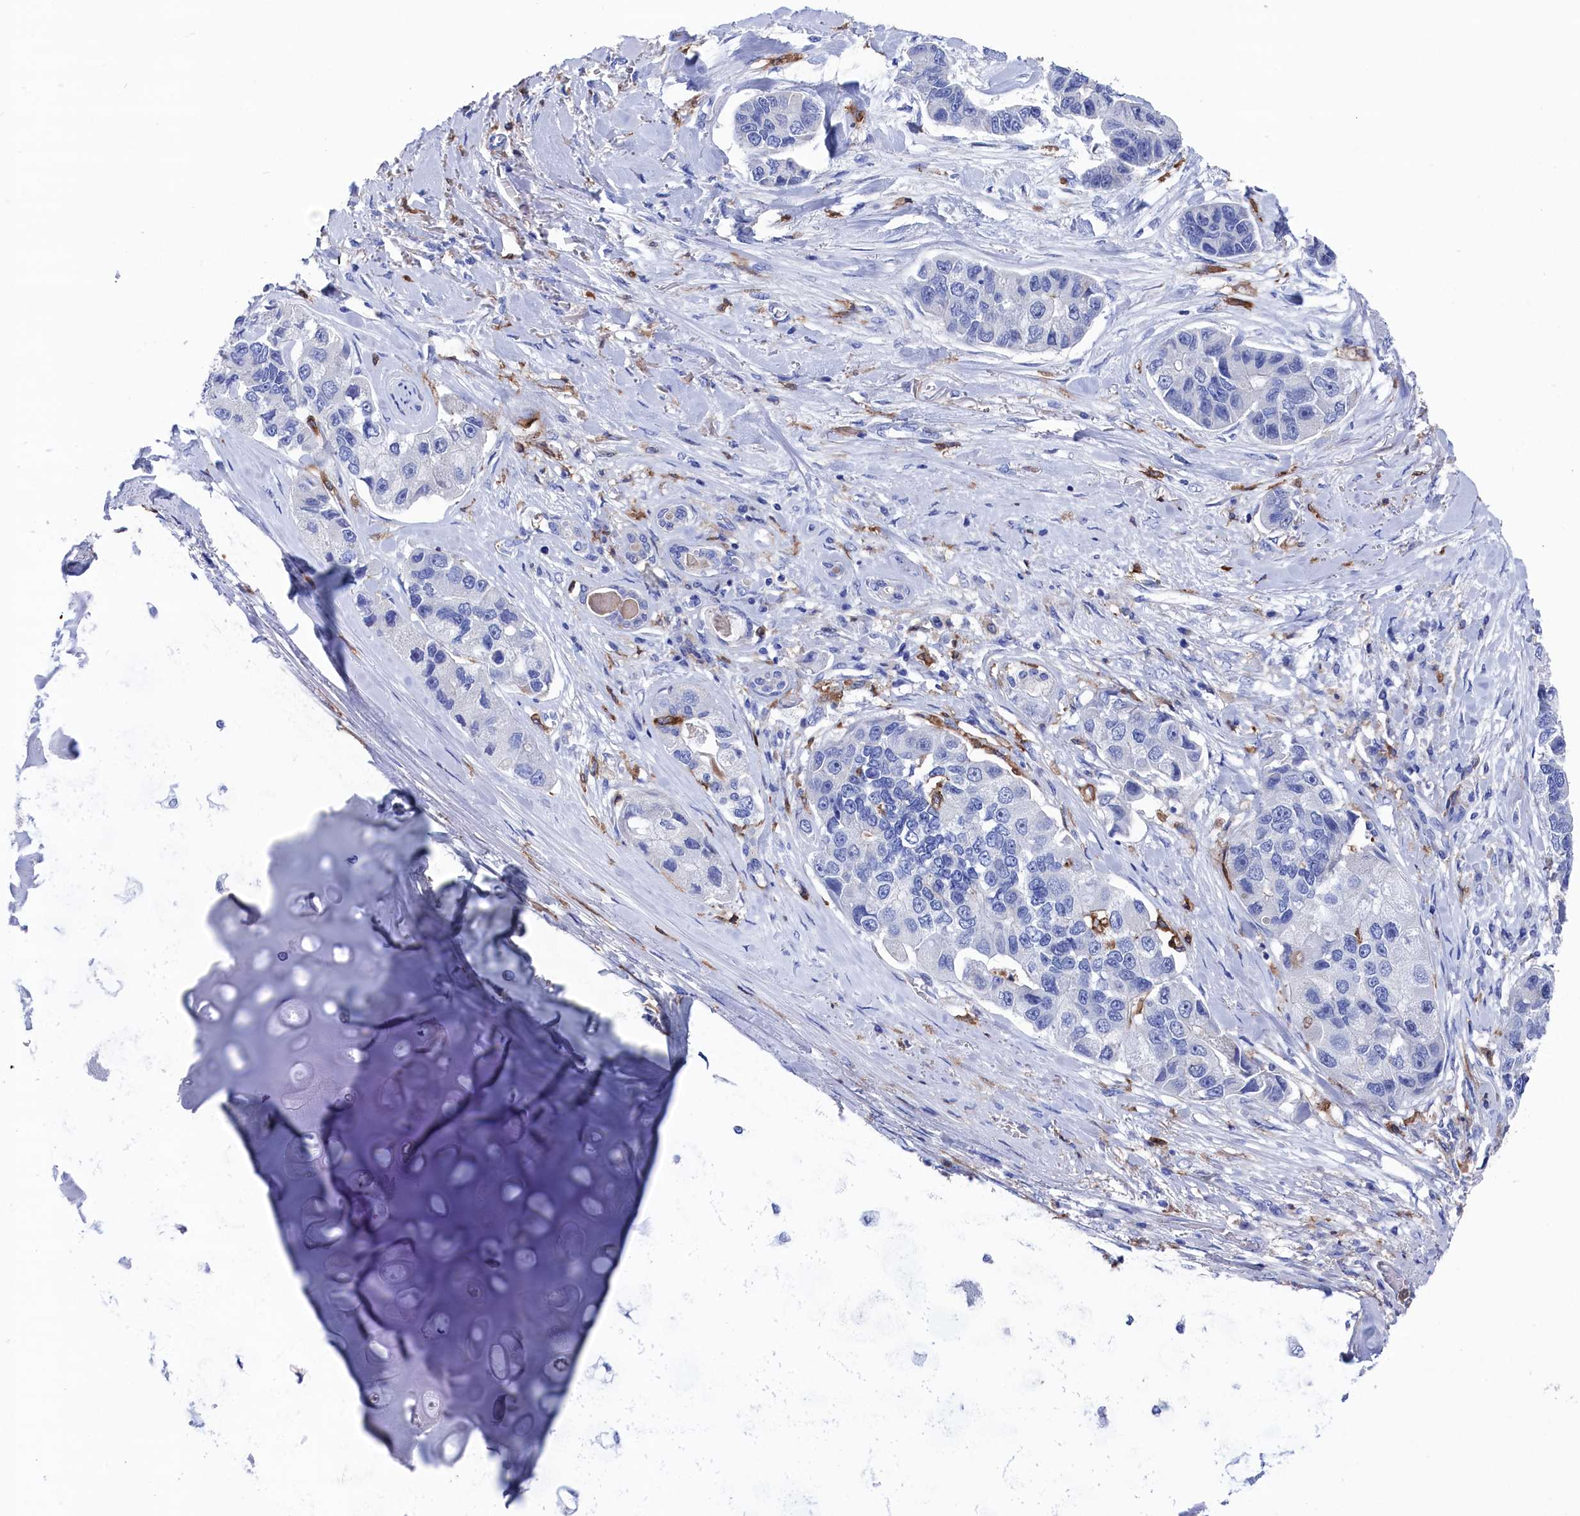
{"staining": {"intensity": "negative", "quantity": "none", "location": "none"}, "tissue": "lung cancer", "cell_type": "Tumor cells", "image_type": "cancer", "snomed": [{"axis": "morphology", "description": "Adenocarcinoma, NOS"}, {"axis": "topography", "description": "Lung"}], "caption": "An immunohistochemistry (IHC) photomicrograph of lung cancer (adenocarcinoma) is shown. There is no staining in tumor cells of lung cancer (adenocarcinoma). (Stains: DAB (3,3'-diaminobenzidine) immunohistochemistry (IHC) with hematoxylin counter stain, Microscopy: brightfield microscopy at high magnification).", "gene": "TYROBP", "patient": {"sex": "female", "age": 54}}